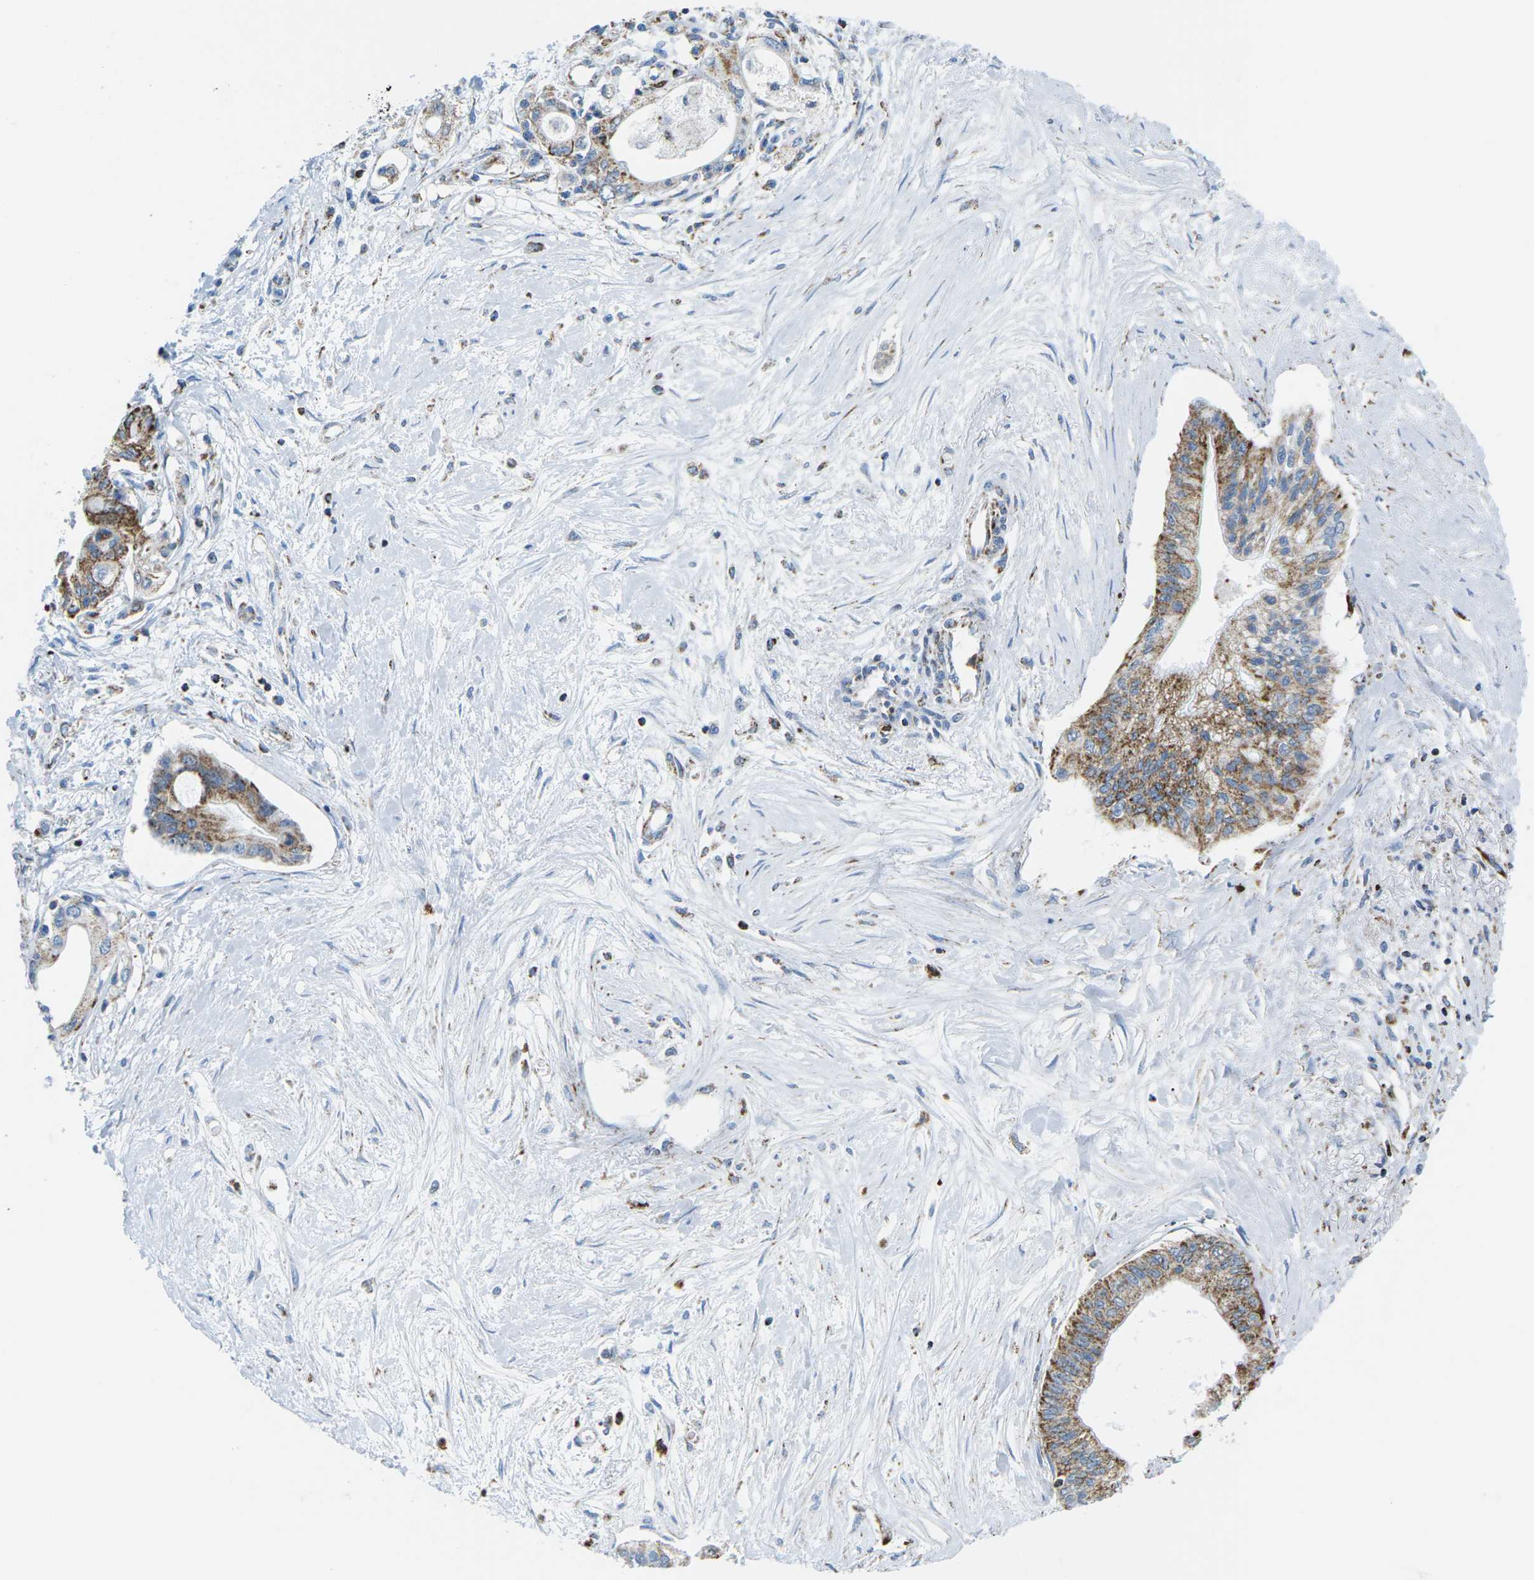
{"staining": {"intensity": "strong", "quantity": "25%-75%", "location": "cytoplasmic/membranous"}, "tissue": "pancreatic cancer", "cell_type": "Tumor cells", "image_type": "cancer", "snomed": [{"axis": "morphology", "description": "Adenocarcinoma, NOS"}, {"axis": "topography", "description": "Pancreas"}], "caption": "Immunohistochemical staining of human adenocarcinoma (pancreatic) demonstrates high levels of strong cytoplasmic/membranous protein positivity in approximately 25%-75% of tumor cells.", "gene": "COX6C", "patient": {"sex": "female", "age": 77}}